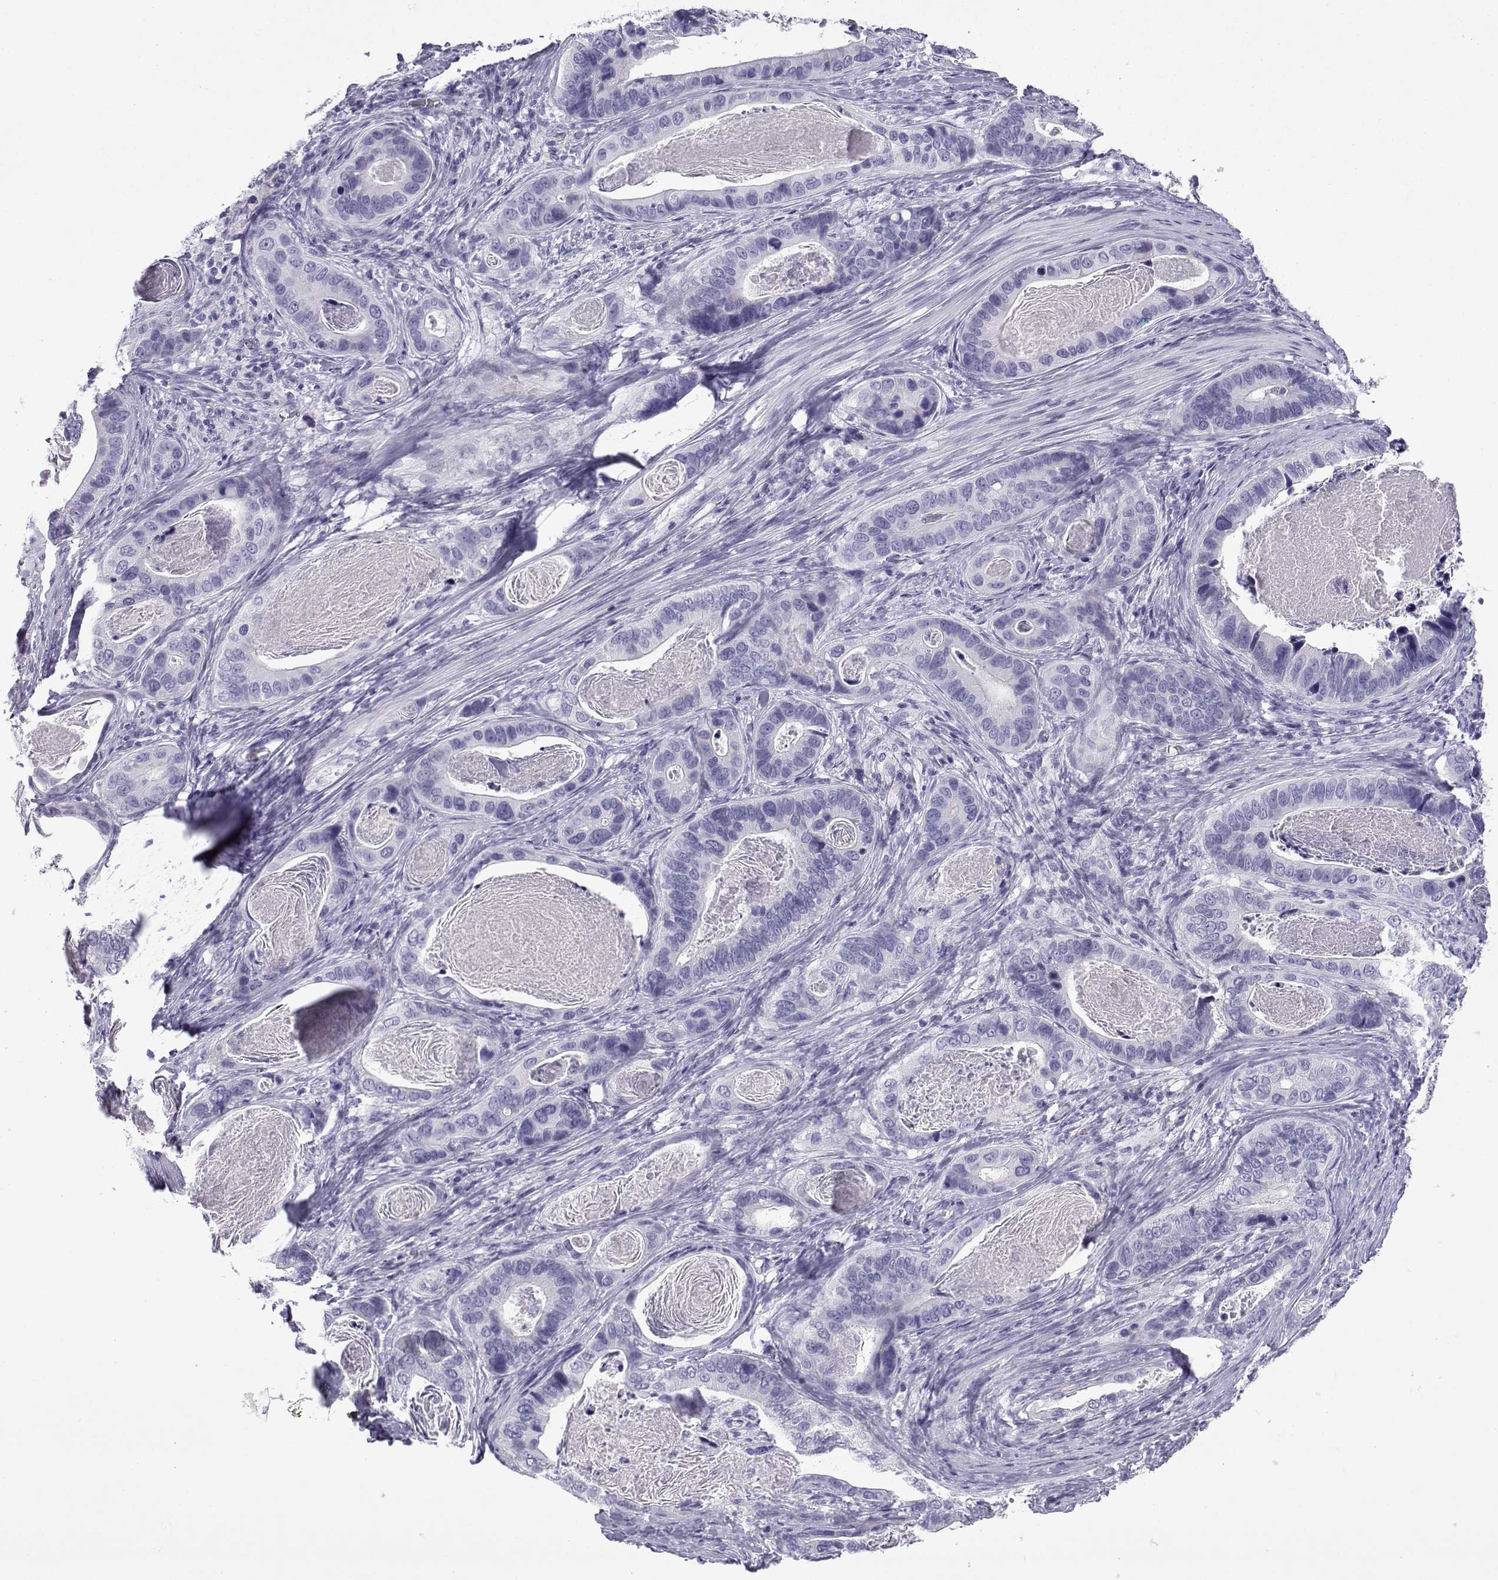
{"staining": {"intensity": "negative", "quantity": "none", "location": "none"}, "tissue": "stomach cancer", "cell_type": "Tumor cells", "image_type": "cancer", "snomed": [{"axis": "morphology", "description": "Adenocarcinoma, NOS"}, {"axis": "topography", "description": "Stomach"}], "caption": "IHC histopathology image of neoplastic tissue: stomach adenocarcinoma stained with DAB (3,3'-diaminobenzidine) reveals no significant protein positivity in tumor cells.", "gene": "TRIM46", "patient": {"sex": "male", "age": 84}}